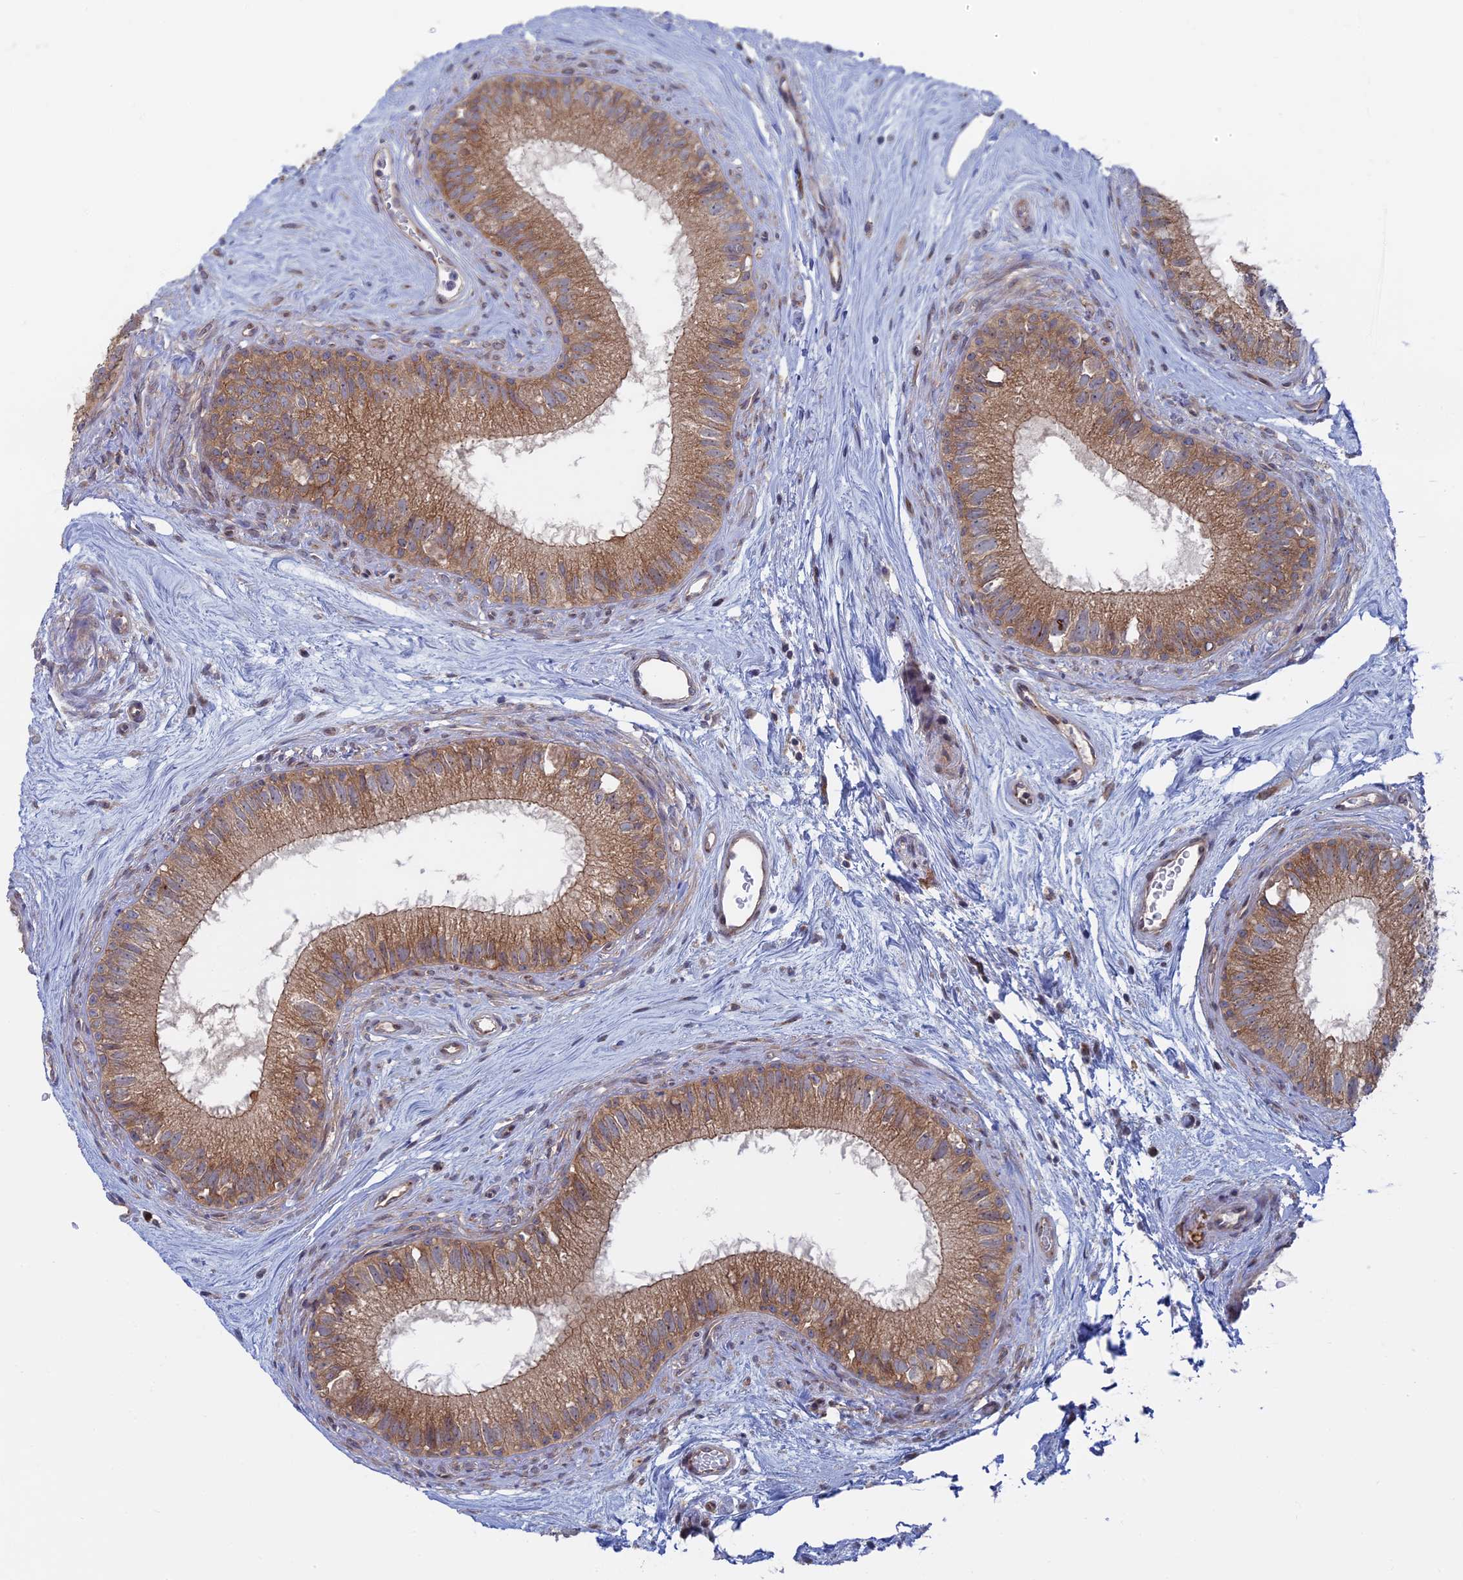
{"staining": {"intensity": "moderate", "quantity": ">75%", "location": "cytoplasmic/membranous"}, "tissue": "epididymis", "cell_type": "Glandular cells", "image_type": "normal", "snomed": [{"axis": "morphology", "description": "Normal tissue, NOS"}, {"axis": "topography", "description": "Epididymis"}], "caption": "Moderate cytoplasmic/membranous protein staining is seen in about >75% of glandular cells in epididymis.", "gene": "TBC1D30", "patient": {"sex": "male", "age": 71}}